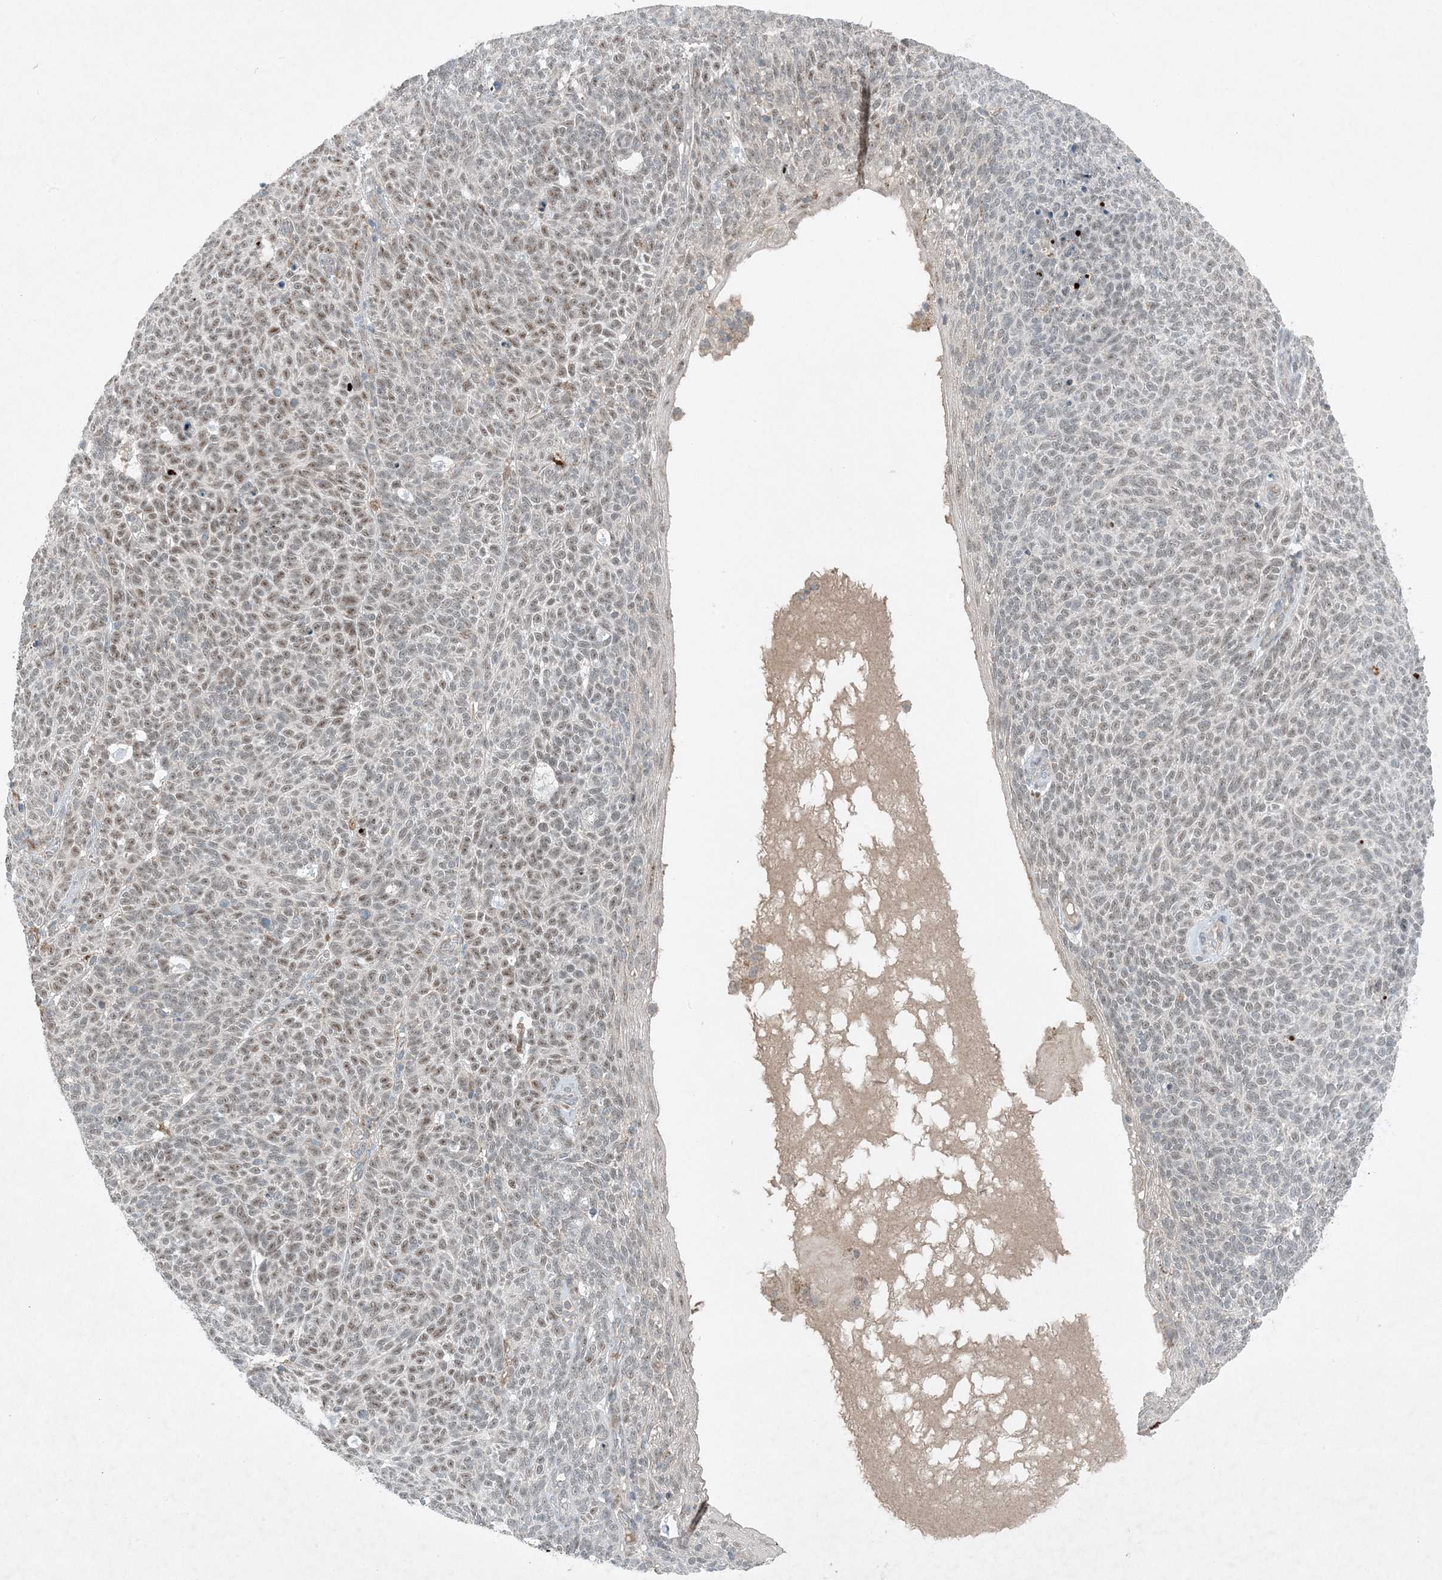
{"staining": {"intensity": "weak", "quantity": ">75%", "location": "nuclear"}, "tissue": "skin cancer", "cell_type": "Tumor cells", "image_type": "cancer", "snomed": [{"axis": "morphology", "description": "Squamous cell carcinoma, NOS"}, {"axis": "topography", "description": "Skin"}], "caption": "Immunohistochemical staining of human skin cancer (squamous cell carcinoma) reveals low levels of weak nuclear expression in about >75% of tumor cells.", "gene": "MITD1", "patient": {"sex": "female", "age": 90}}